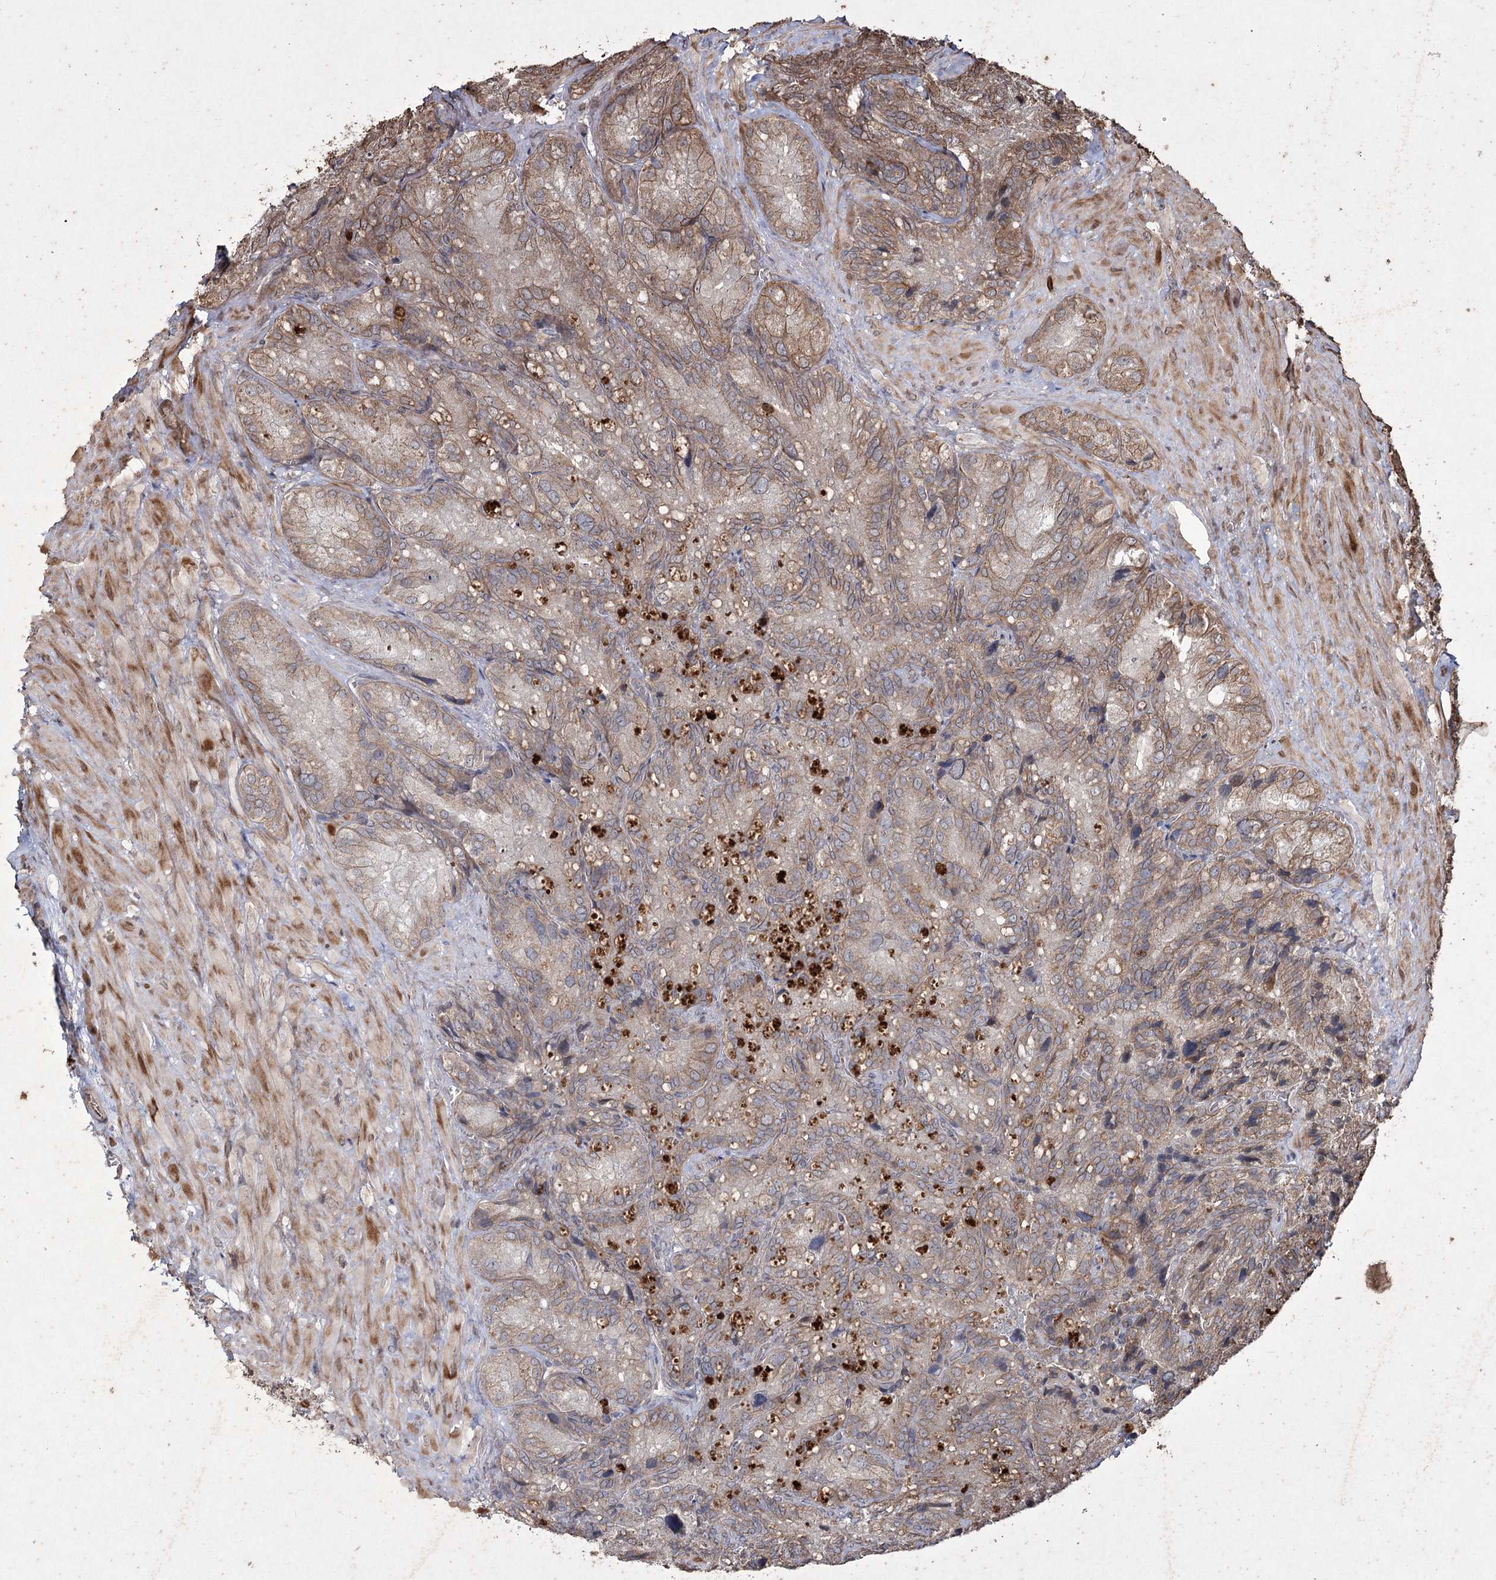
{"staining": {"intensity": "moderate", "quantity": "25%-75%", "location": "cytoplasmic/membranous"}, "tissue": "seminal vesicle", "cell_type": "Glandular cells", "image_type": "normal", "snomed": [{"axis": "morphology", "description": "Normal tissue, NOS"}, {"axis": "topography", "description": "Seminal veicle"}], "caption": "About 25%-75% of glandular cells in benign human seminal vesicle reveal moderate cytoplasmic/membranous protein staining as visualized by brown immunohistochemical staining.", "gene": "PRC1", "patient": {"sex": "male", "age": 62}}